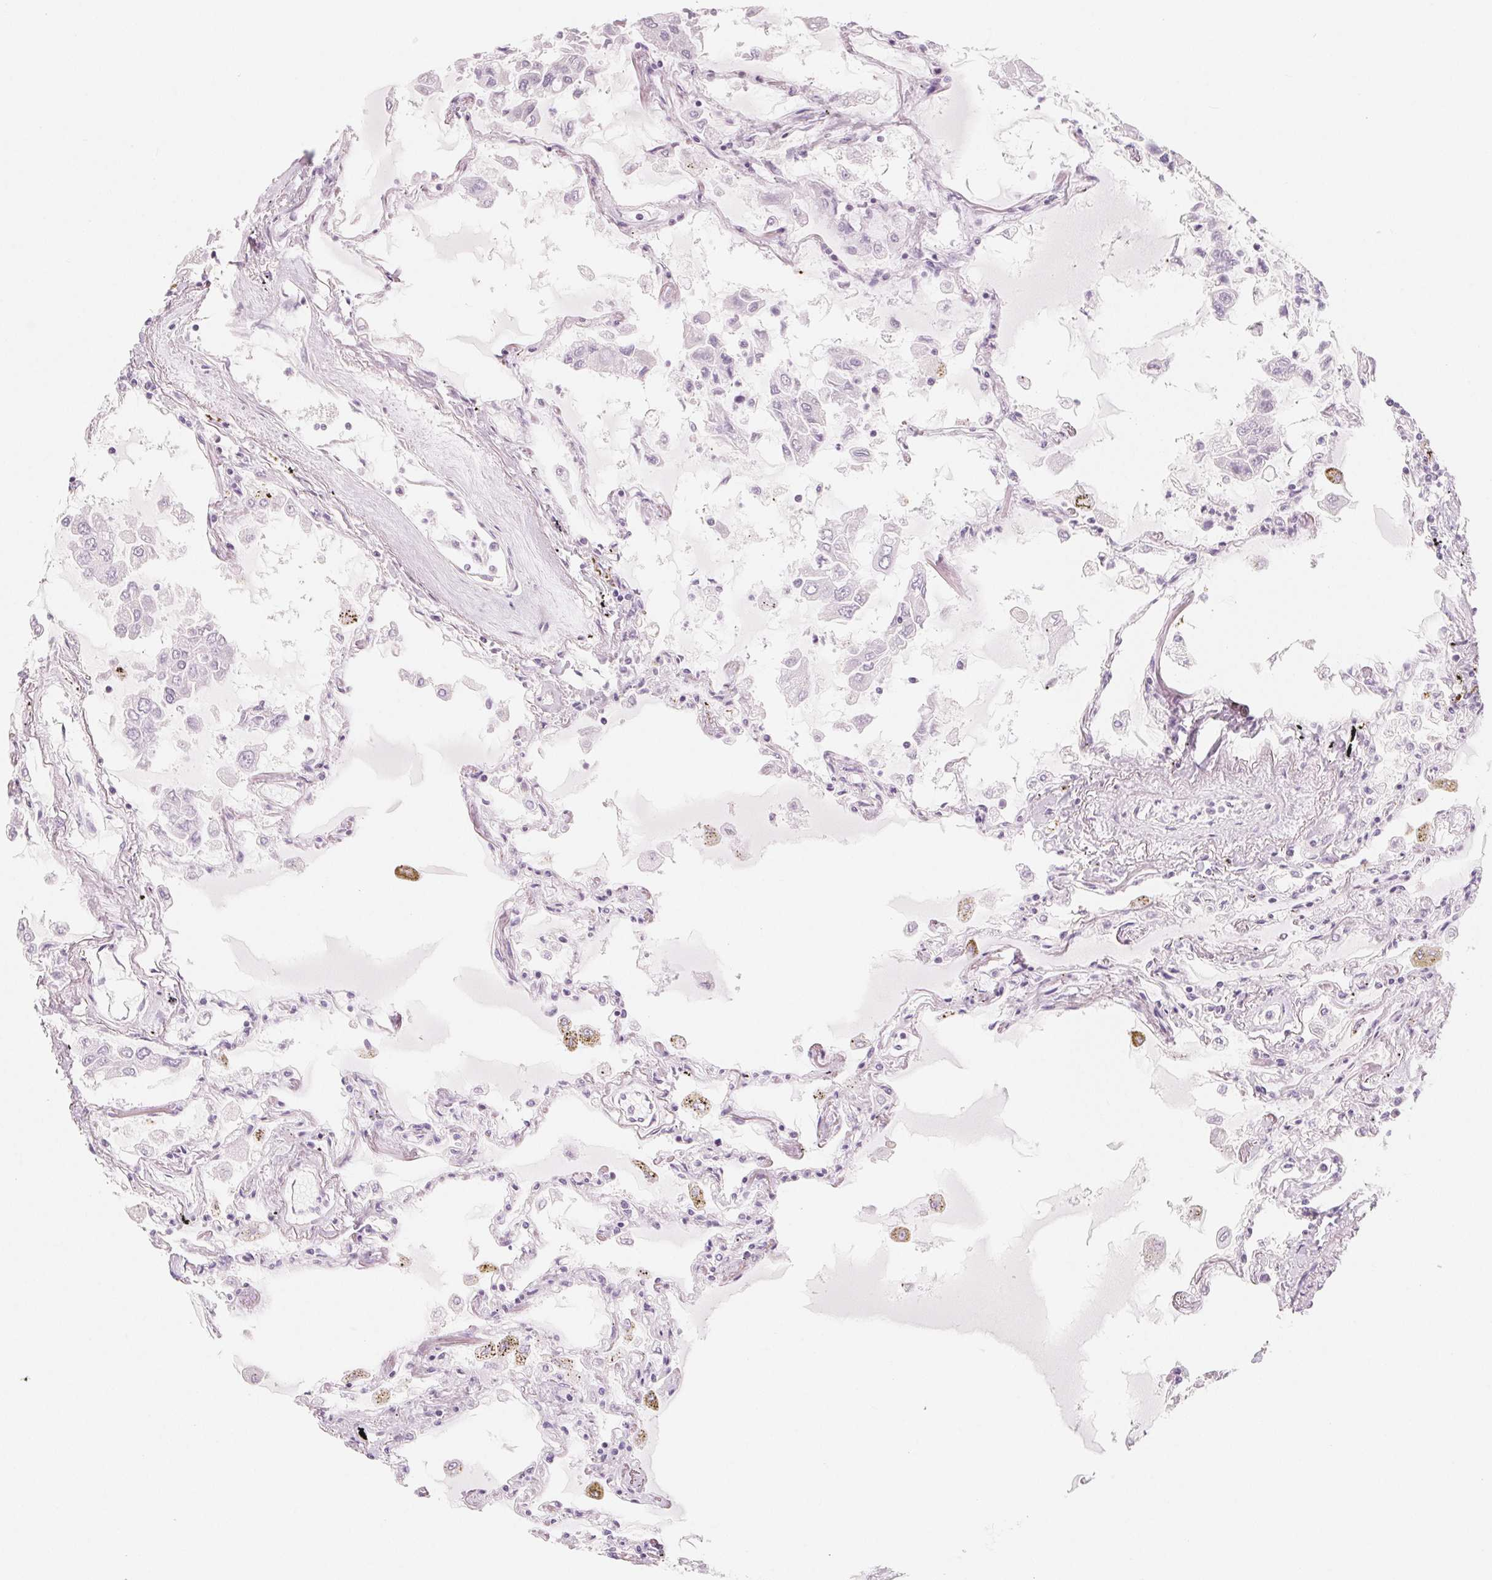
{"staining": {"intensity": "negative", "quantity": "none", "location": "none"}, "tissue": "lung", "cell_type": "Alveolar cells", "image_type": "normal", "snomed": [{"axis": "morphology", "description": "Normal tissue, NOS"}, {"axis": "morphology", "description": "Adenocarcinoma, NOS"}, {"axis": "topography", "description": "Cartilage tissue"}, {"axis": "topography", "description": "Lung"}], "caption": "Immunohistochemistry histopathology image of benign lung: human lung stained with DAB (3,3'-diaminobenzidine) reveals no significant protein positivity in alveolar cells.", "gene": "SH3GL2", "patient": {"sex": "female", "age": 67}}